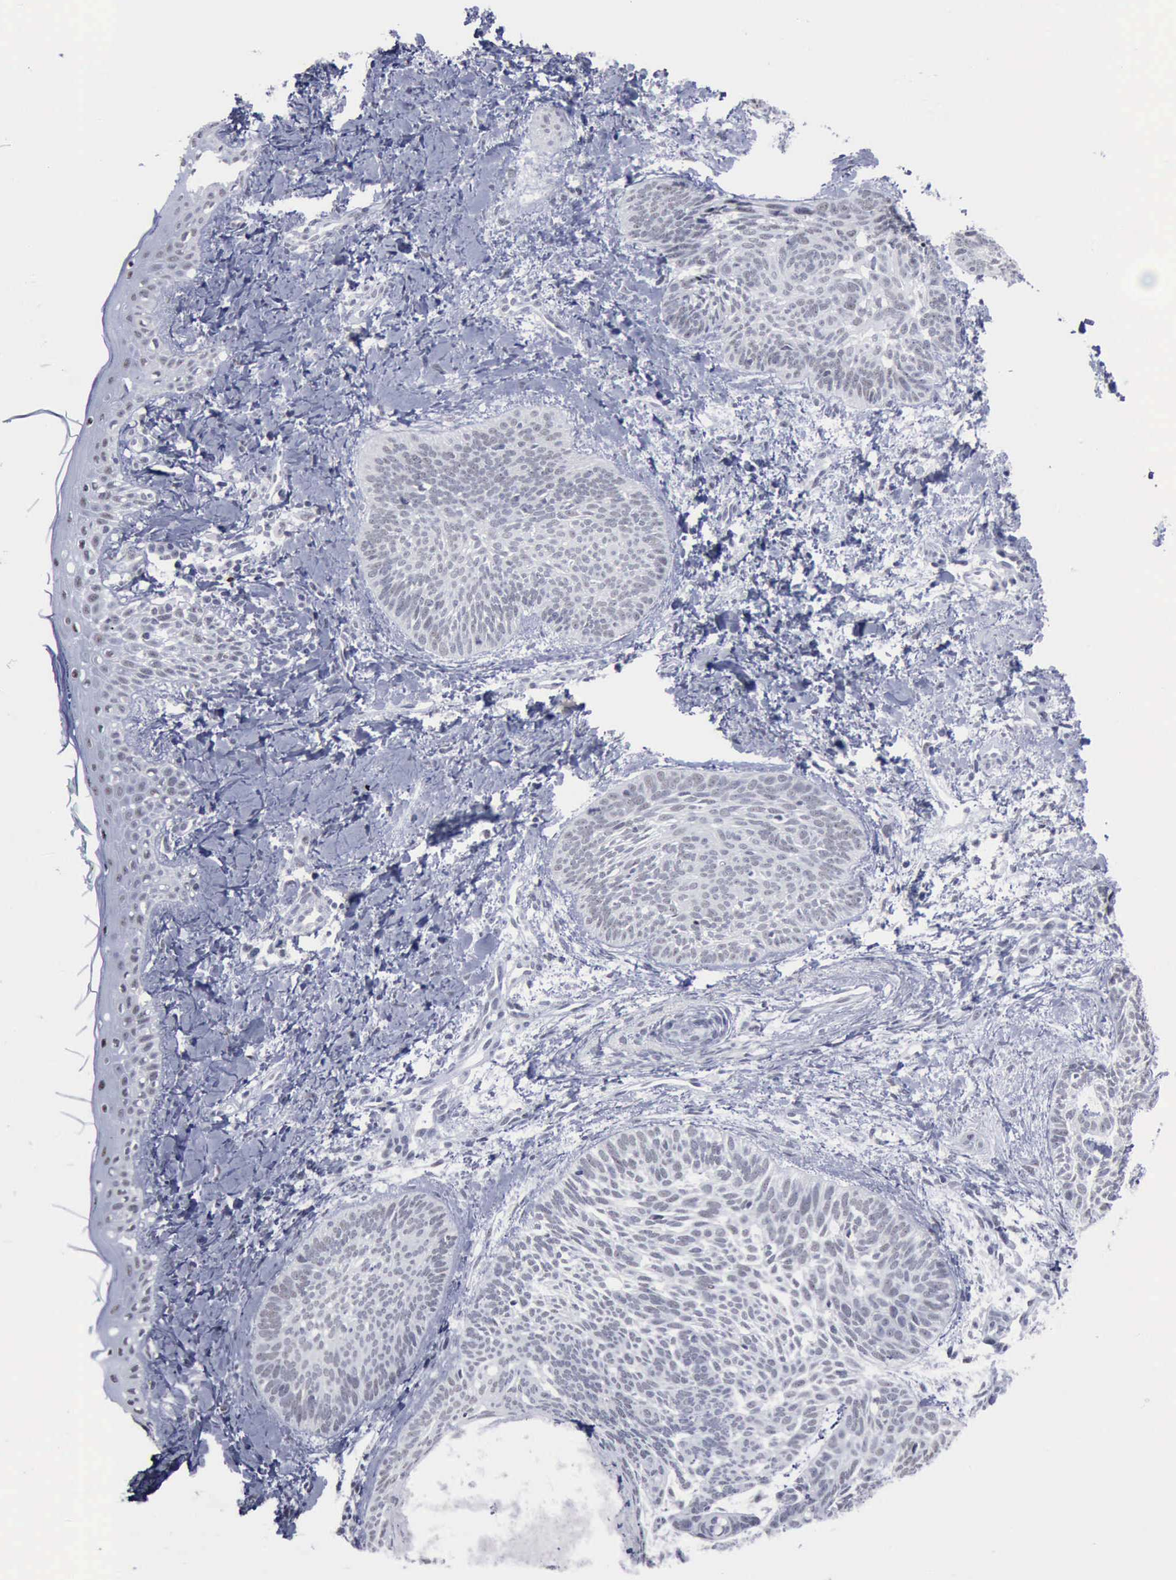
{"staining": {"intensity": "negative", "quantity": "none", "location": "none"}, "tissue": "skin cancer", "cell_type": "Tumor cells", "image_type": "cancer", "snomed": [{"axis": "morphology", "description": "Basal cell carcinoma"}, {"axis": "topography", "description": "Skin"}], "caption": "Tumor cells are negative for protein expression in human basal cell carcinoma (skin).", "gene": "BRD1", "patient": {"sex": "female", "age": 81}}